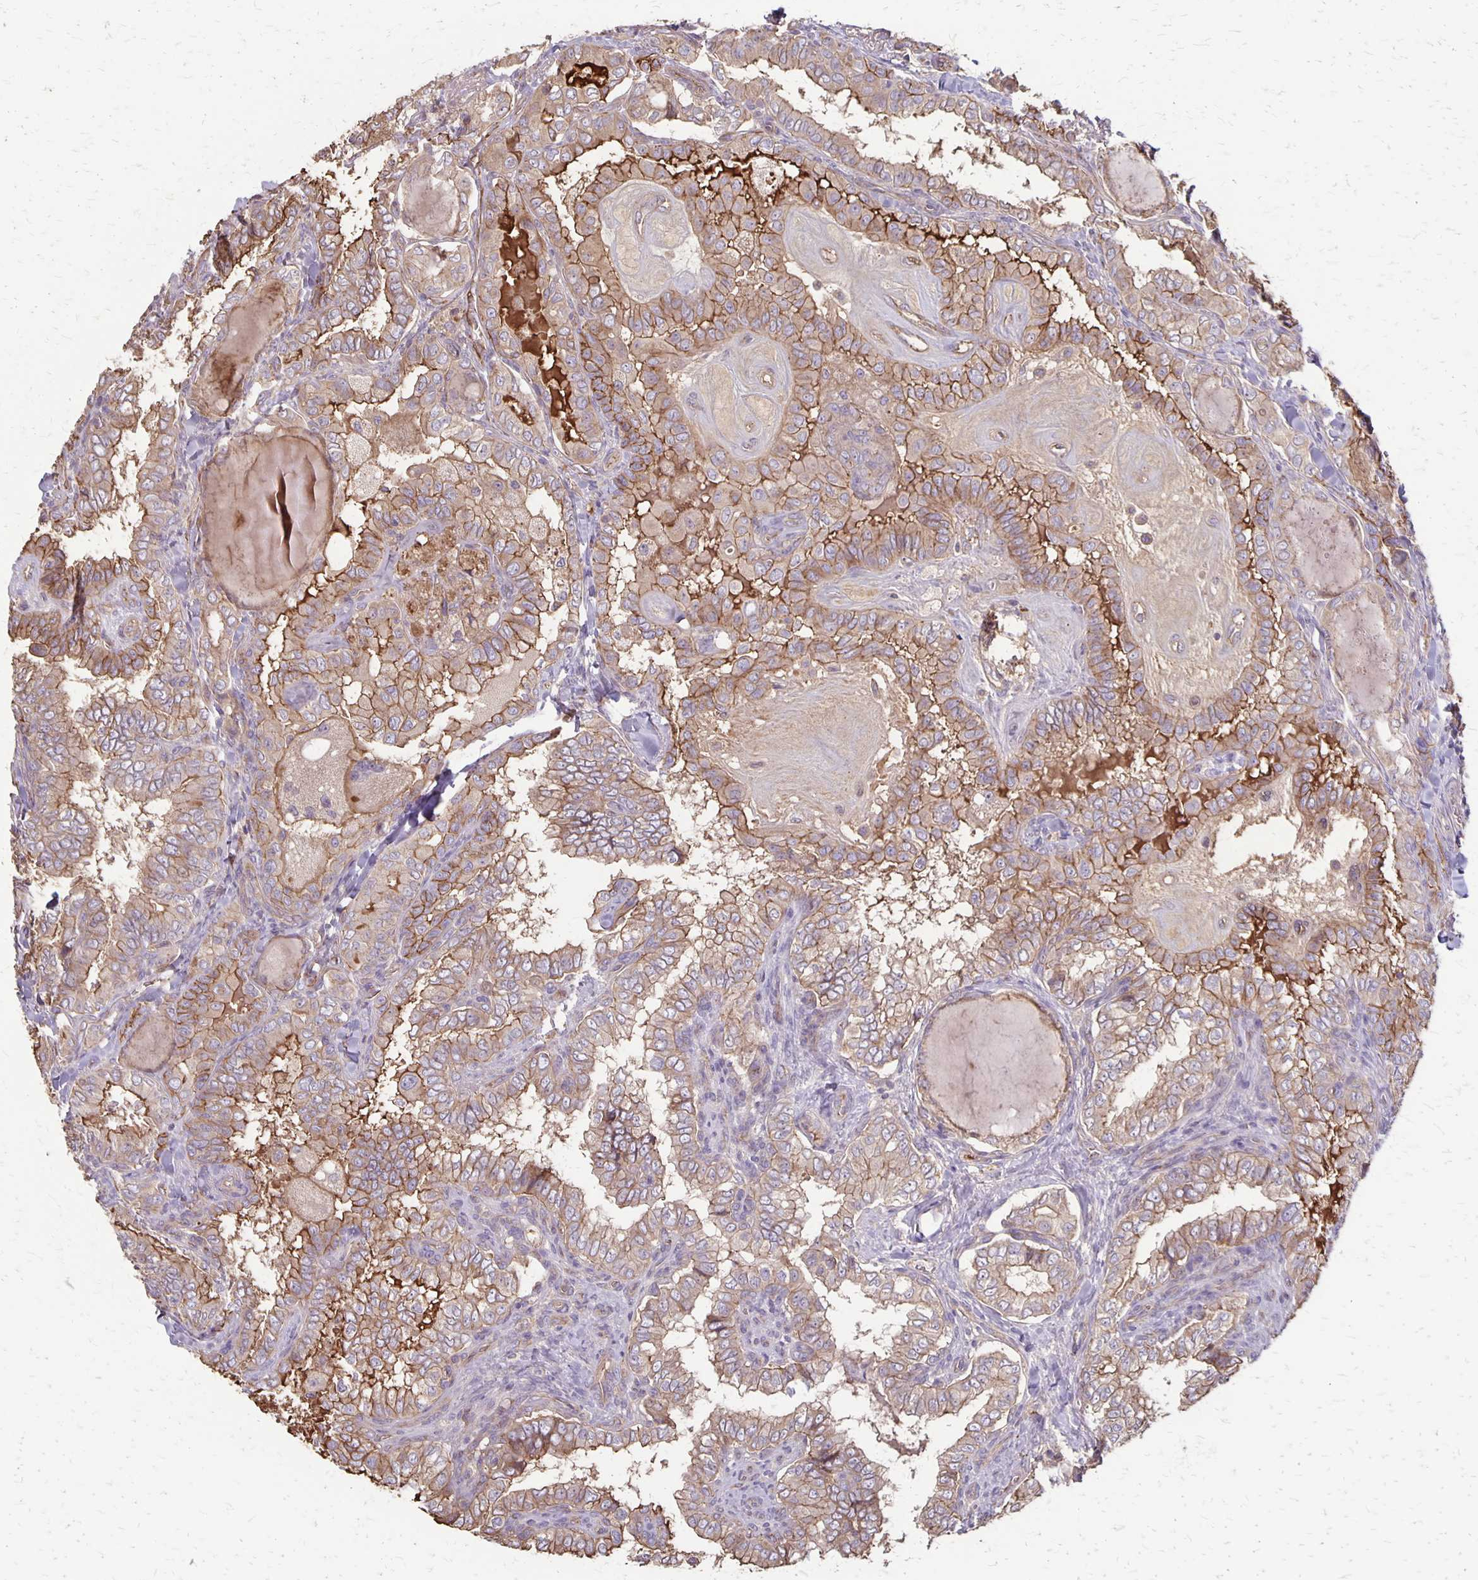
{"staining": {"intensity": "moderate", "quantity": ">75%", "location": "cytoplasmic/membranous"}, "tissue": "thyroid cancer", "cell_type": "Tumor cells", "image_type": "cancer", "snomed": [{"axis": "morphology", "description": "Papillary adenocarcinoma, NOS"}, {"axis": "topography", "description": "Thyroid gland"}], "caption": "This is a histology image of IHC staining of thyroid cancer, which shows moderate positivity in the cytoplasmic/membranous of tumor cells.", "gene": "PROM2", "patient": {"sex": "female", "age": 75}}